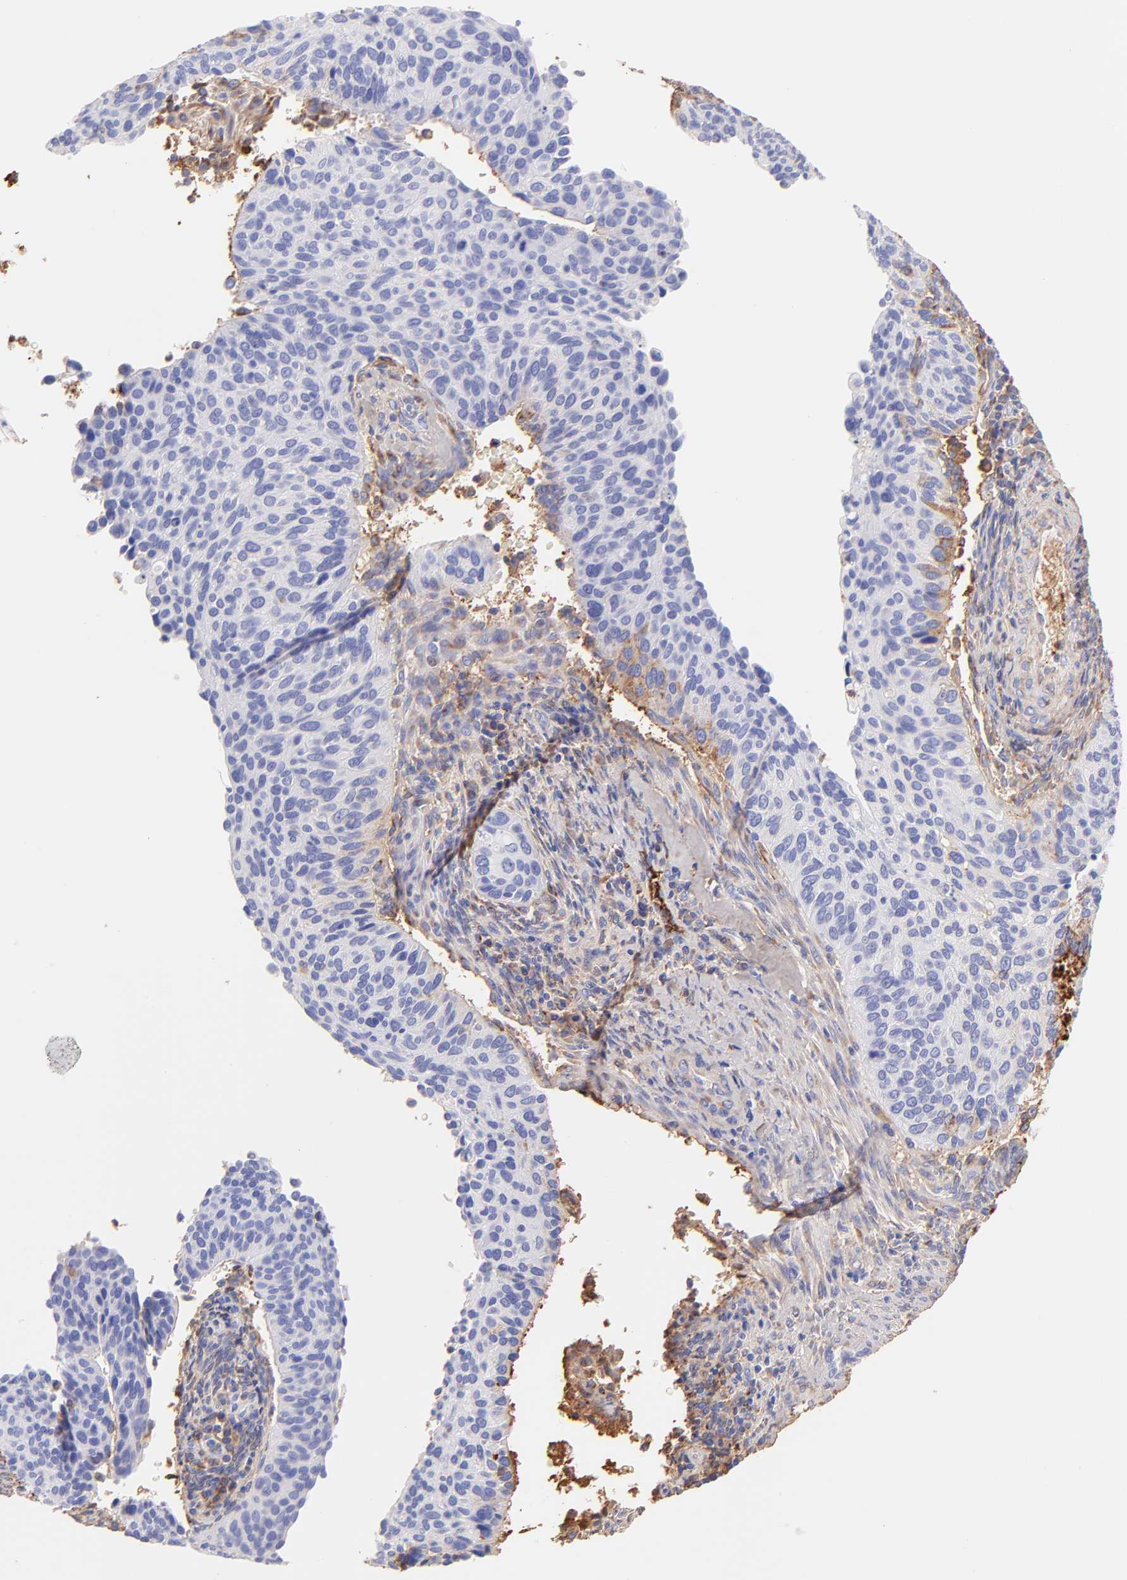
{"staining": {"intensity": "negative", "quantity": "none", "location": "none"}, "tissue": "cervical cancer", "cell_type": "Tumor cells", "image_type": "cancer", "snomed": [{"axis": "morphology", "description": "Adenocarcinoma, NOS"}, {"axis": "topography", "description": "Cervix"}], "caption": "Tumor cells show no significant protein expression in cervical cancer (adenocarcinoma). Nuclei are stained in blue.", "gene": "BGN", "patient": {"sex": "female", "age": 29}}